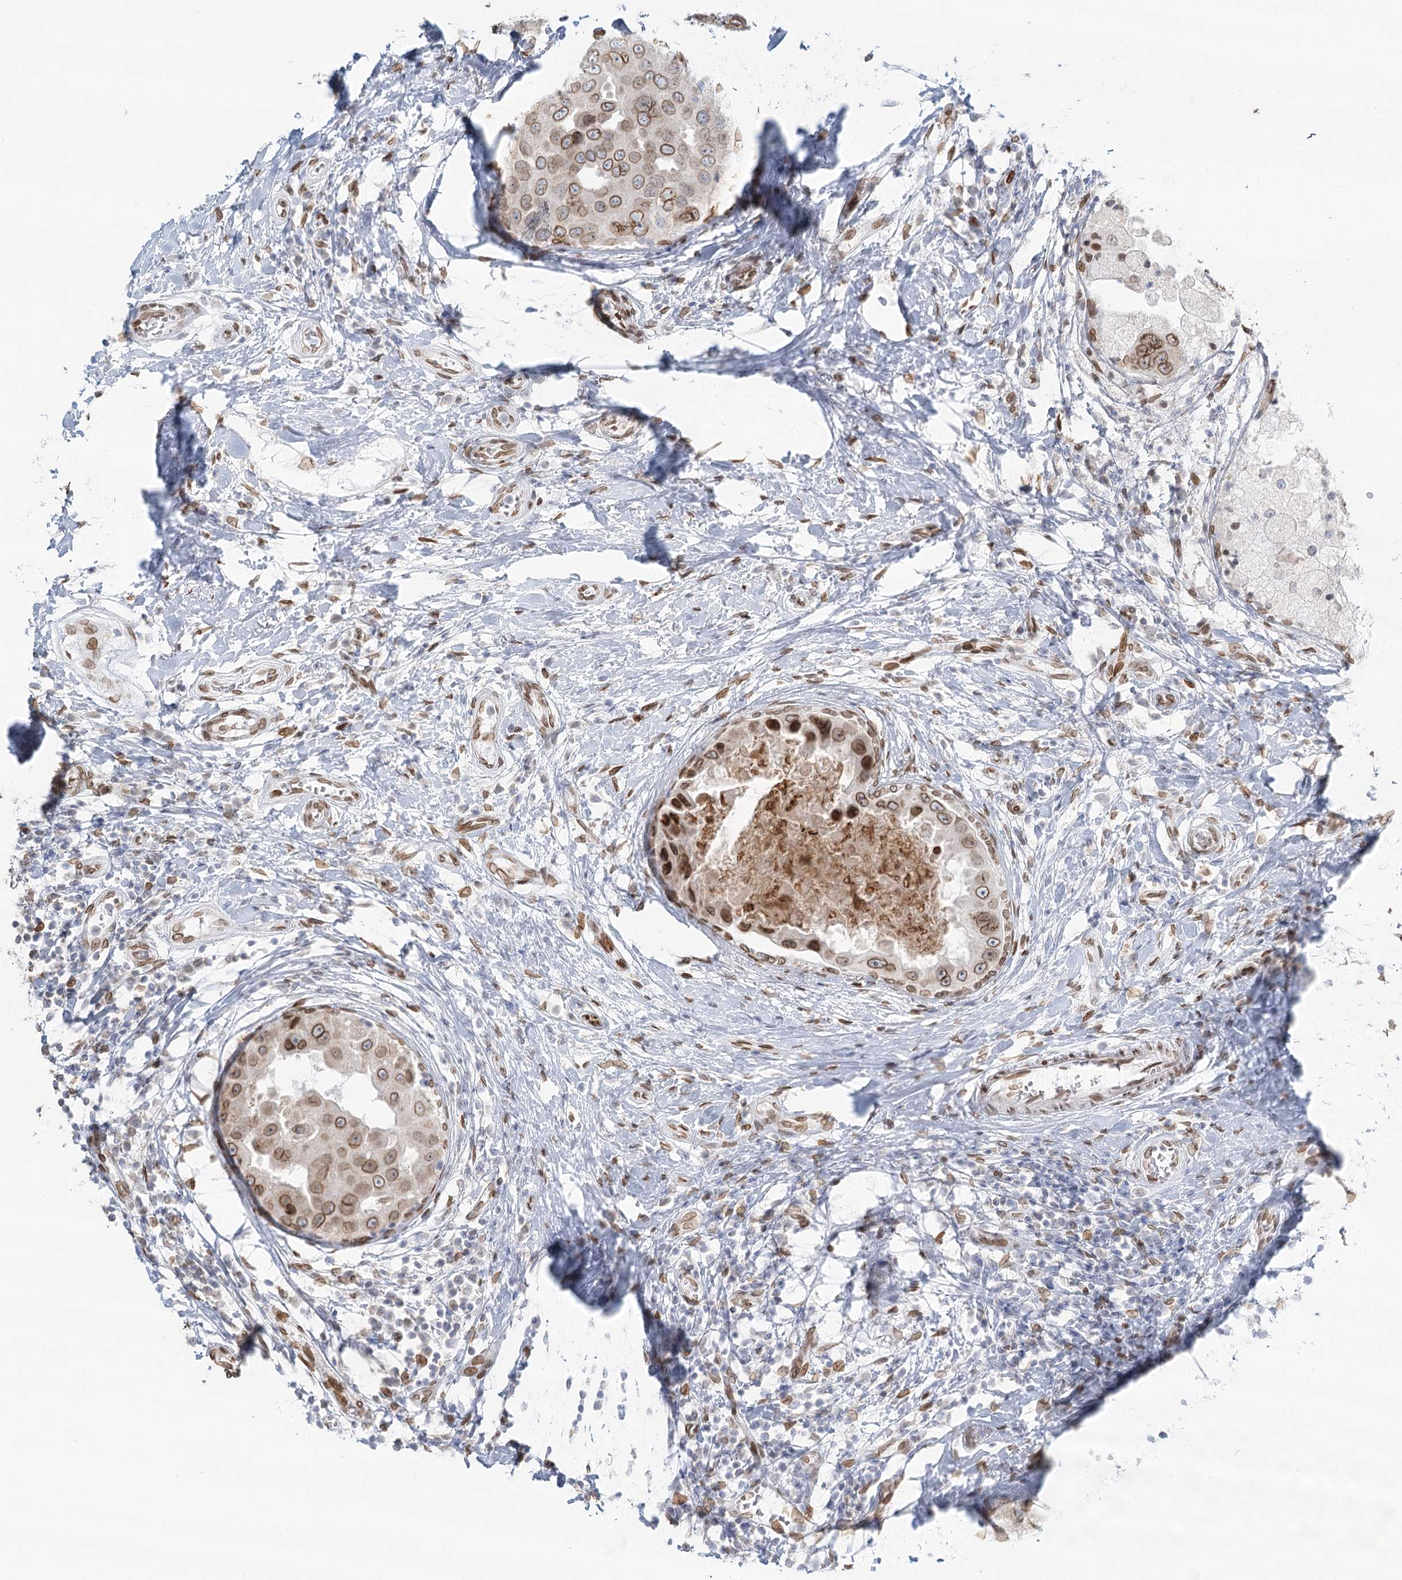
{"staining": {"intensity": "moderate", "quantity": "25%-75%", "location": "cytoplasmic/membranous,nuclear"}, "tissue": "breast cancer", "cell_type": "Tumor cells", "image_type": "cancer", "snomed": [{"axis": "morphology", "description": "Duct carcinoma"}, {"axis": "topography", "description": "Breast"}], "caption": "Tumor cells reveal medium levels of moderate cytoplasmic/membranous and nuclear positivity in about 25%-75% of cells in breast intraductal carcinoma.", "gene": "VWA5A", "patient": {"sex": "female", "age": 27}}